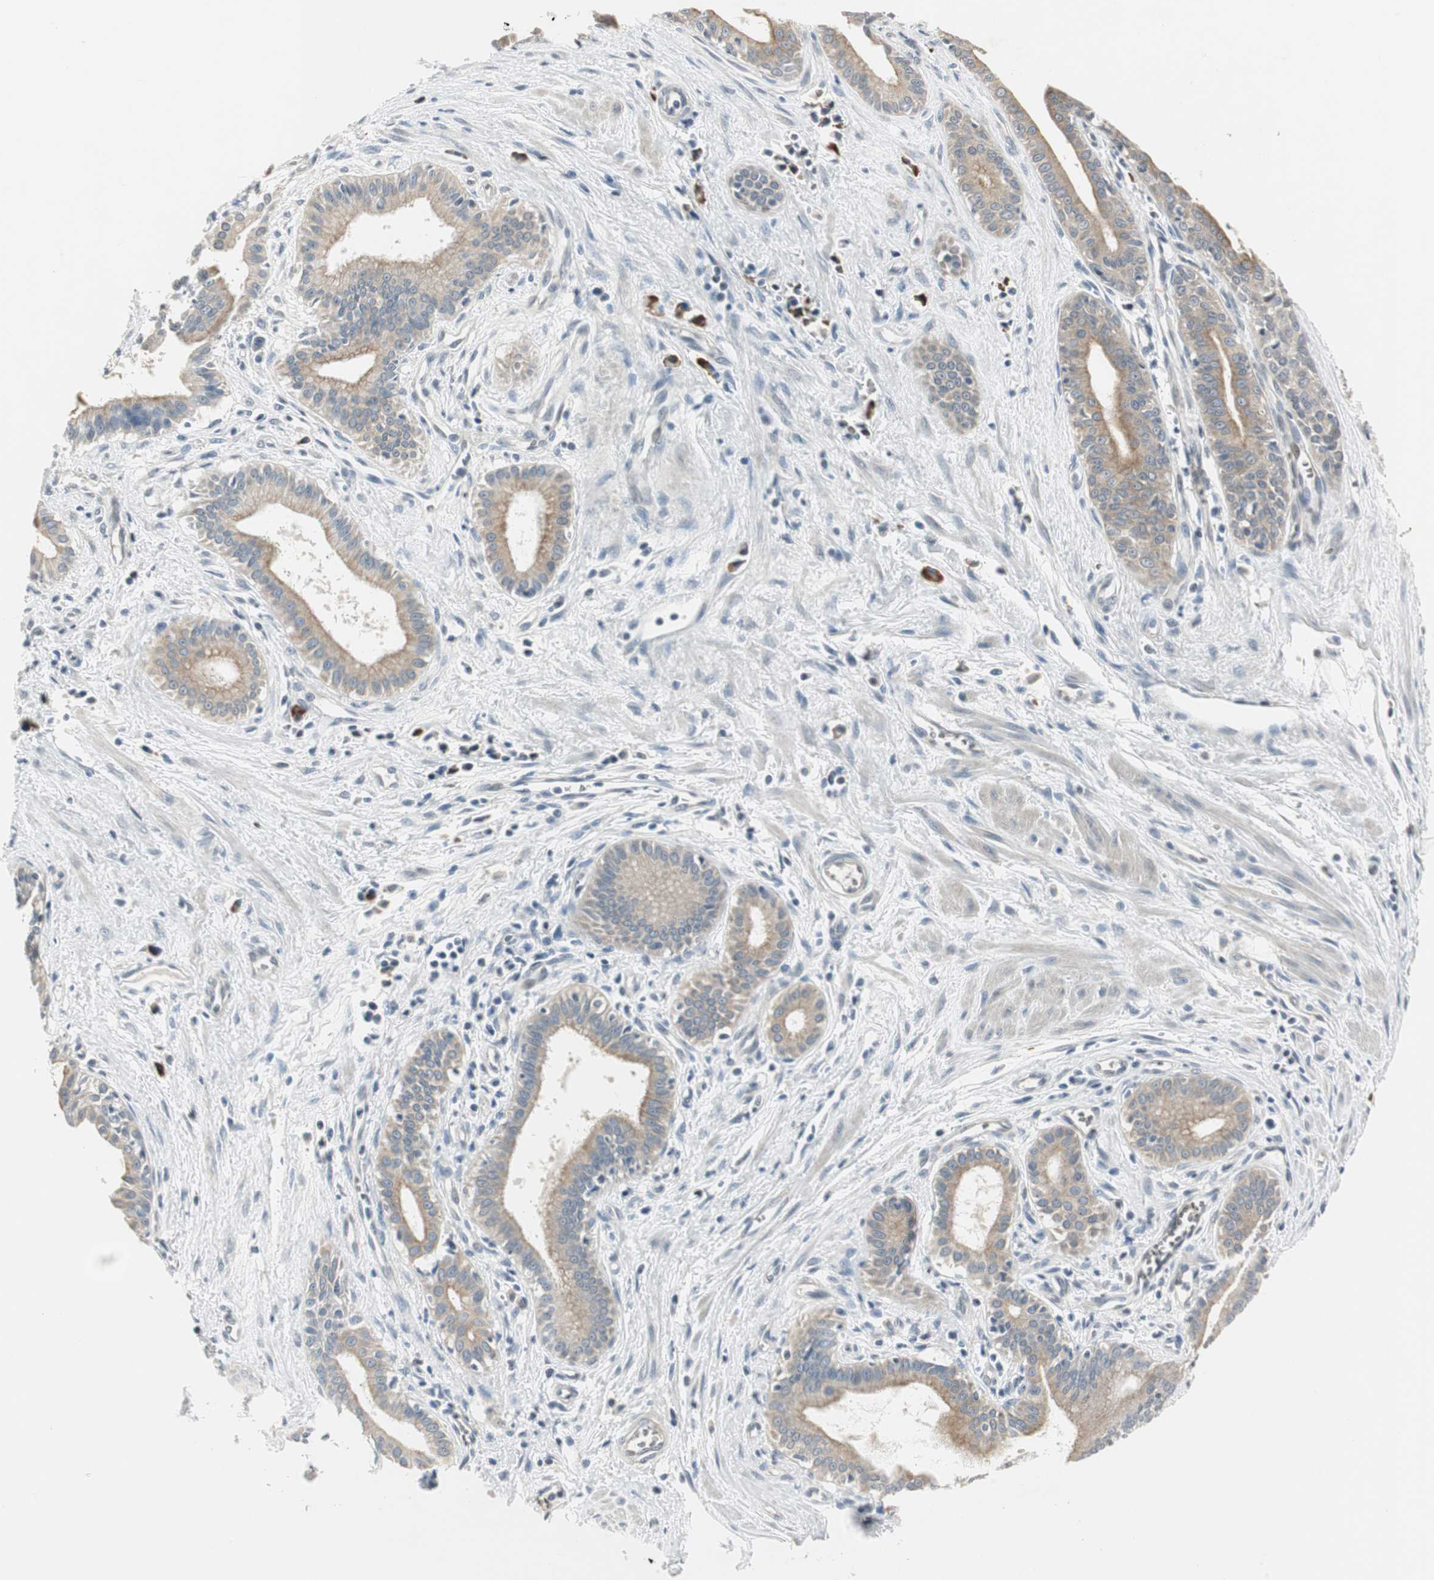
{"staining": {"intensity": "weak", "quantity": ">75%", "location": "cytoplasmic/membranous"}, "tissue": "pancreatic cancer", "cell_type": "Tumor cells", "image_type": "cancer", "snomed": [{"axis": "morphology", "description": "Normal tissue, NOS"}, {"axis": "topography", "description": "Lymph node"}], "caption": "Pancreatic cancer stained with DAB immunohistochemistry exhibits low levels of weak cytoplasmic/membranous staining in about >75% of tumor cells. Using DAB (3,3'-diaminobenzidine) (brown) and hematoxylin (blue) stains, captured at high magnification using brightfield microscopy.", "gene": "CCT5", "patient": {"sex": "male", "age": 50}}